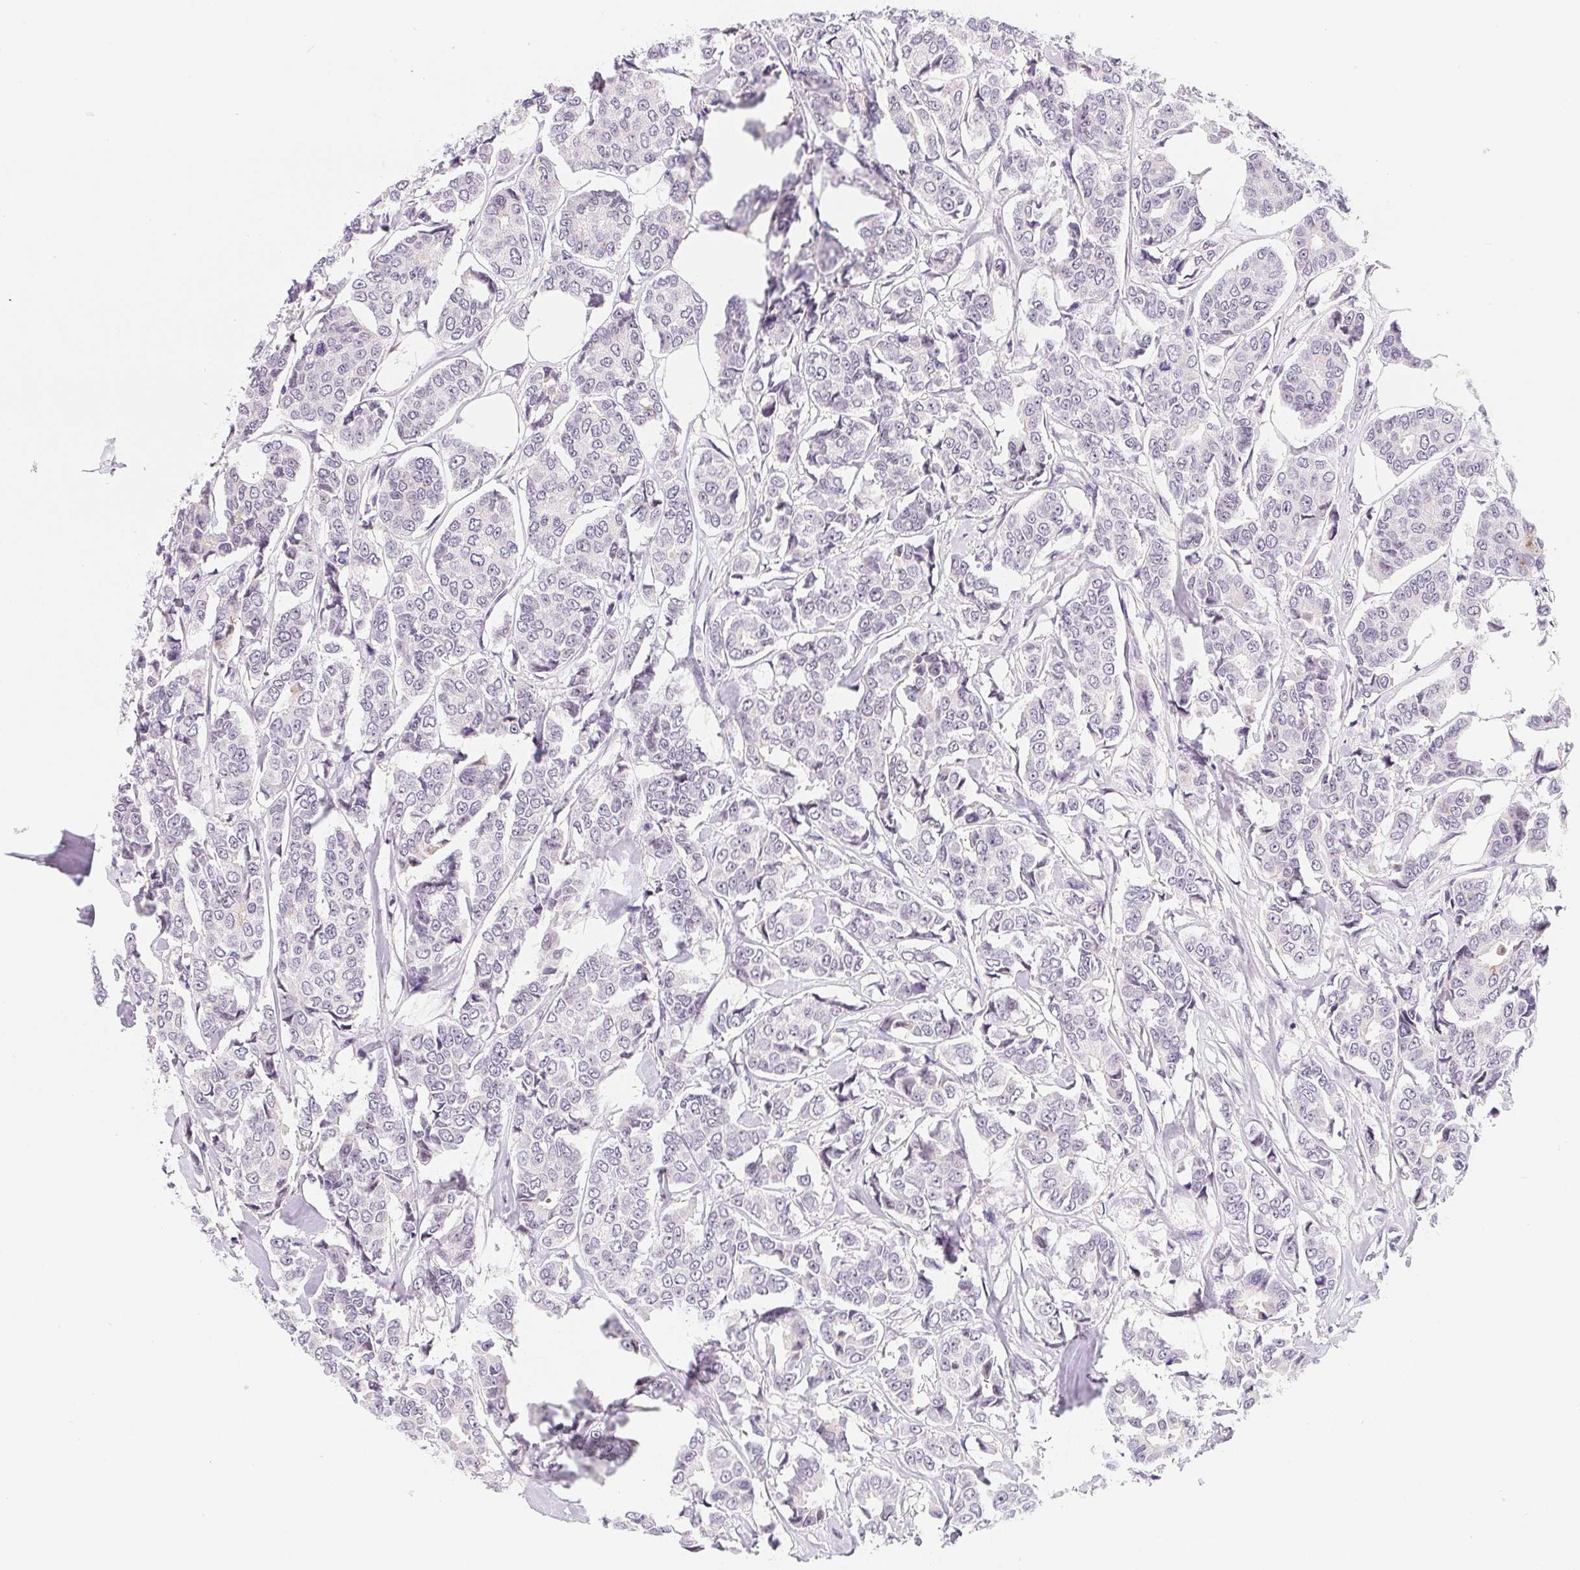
{"staining": {"intensity": "negative", "quantity": "none", "location": "none"}, "tissue": "breast cancer", "cell_type": "Tumor cells", "image_type": "cancer", "snomed": [{"axis": "morphology", "description": "Duct carcinoma"}, {"axis": "topography", "description": "Breast"}], "caption": "Immunohistochemistry of breast infiltrating ductal carcinoma reveals no positivity in tumor cells.", "gene": "LCA5L", "patient": {"sex": "female", "age": 94}}